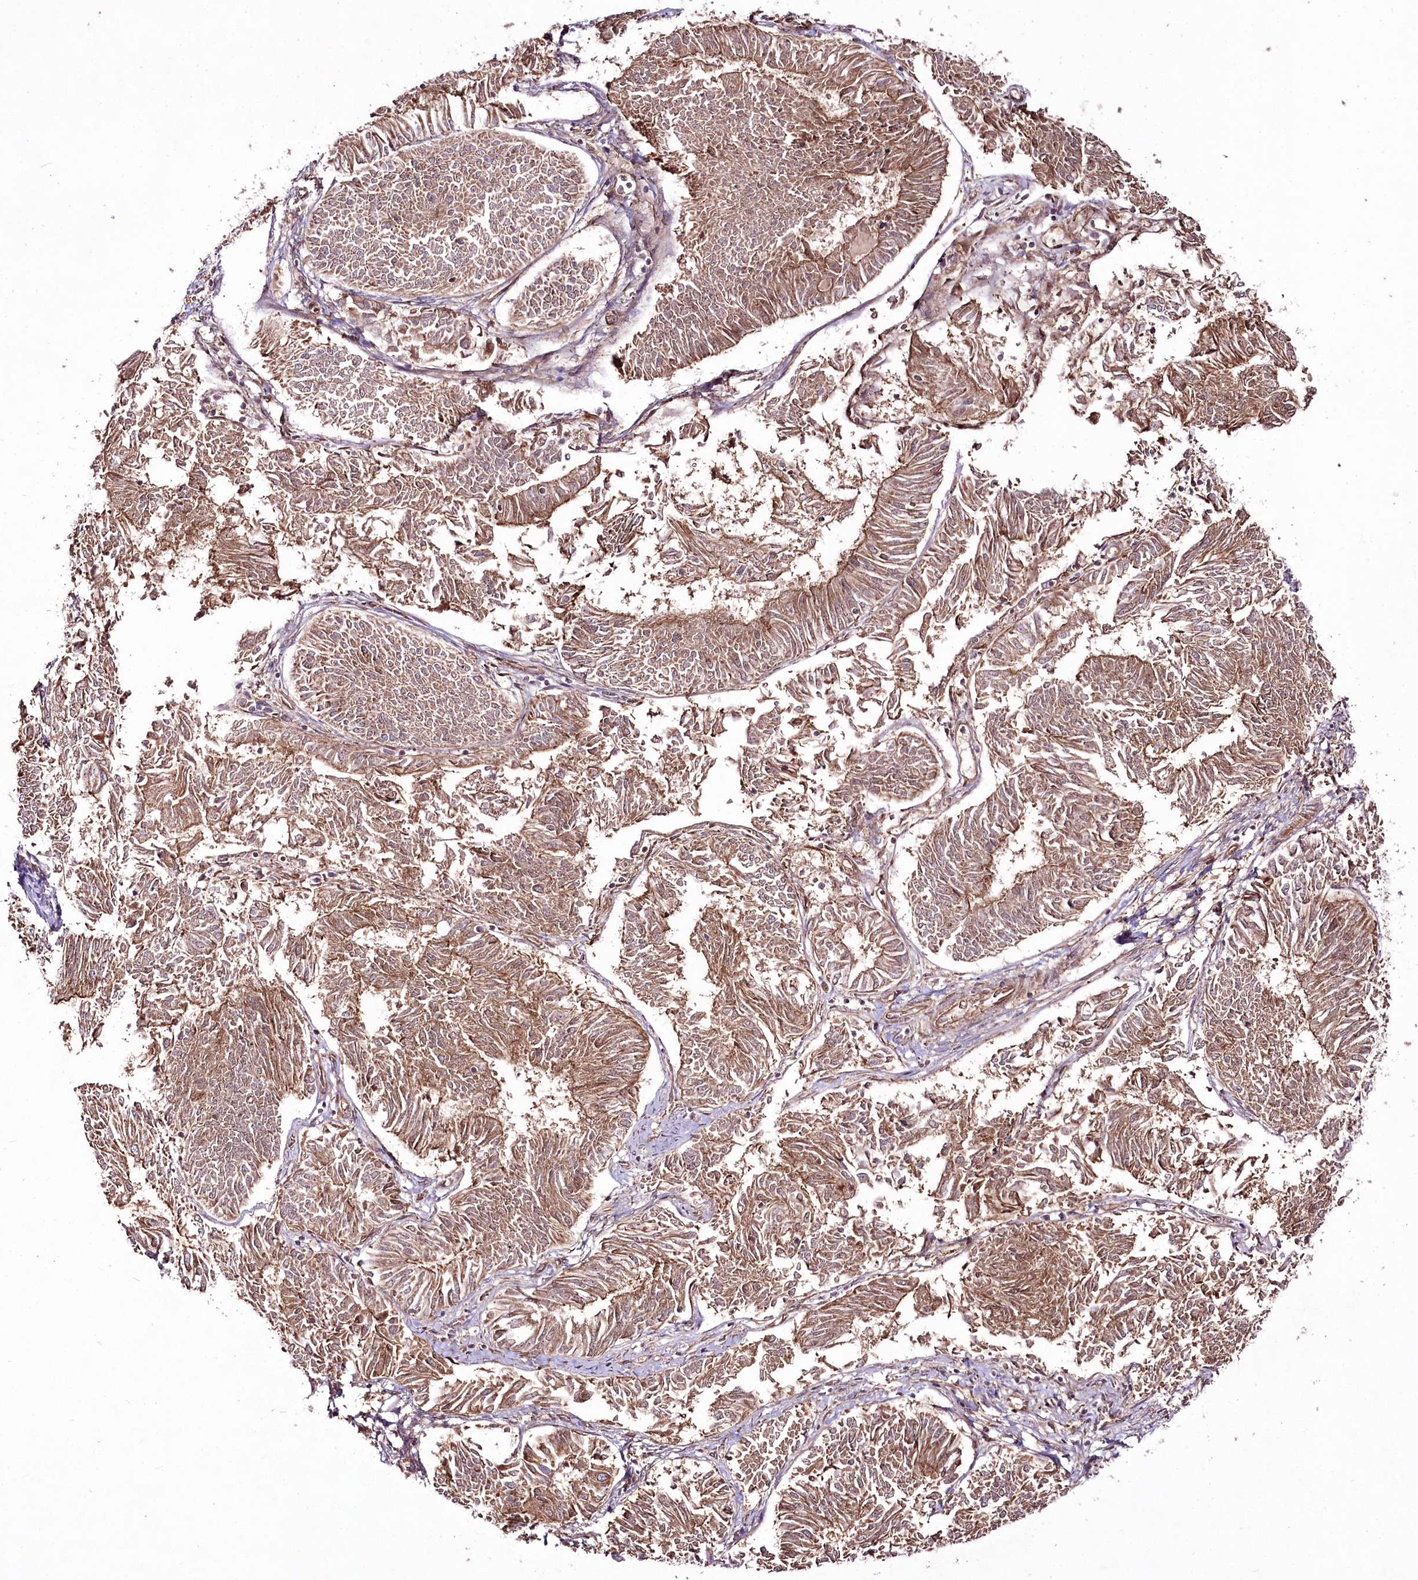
{"staining": {"intensity": "moderate", "quantity": ">75%", "location": "cytoplasmic/membranous"}, "tissue": "endometrial cancer", "cell_type": "Tumor cells", "image_type": "cancer", "snomed": [{"axis": "morphology", "description": "Adenocarcinoma, NOS"}, {"axis": "topography", "description": "Endometrium"}], "caption": "The immunohistochemical stain shows moderate cytoplasmic/membranous positivity in tumor cells of endometrial adenocarcinoma tissue.", "gene": "REXO2", "patient": {"sex": "female", "age": 58}}